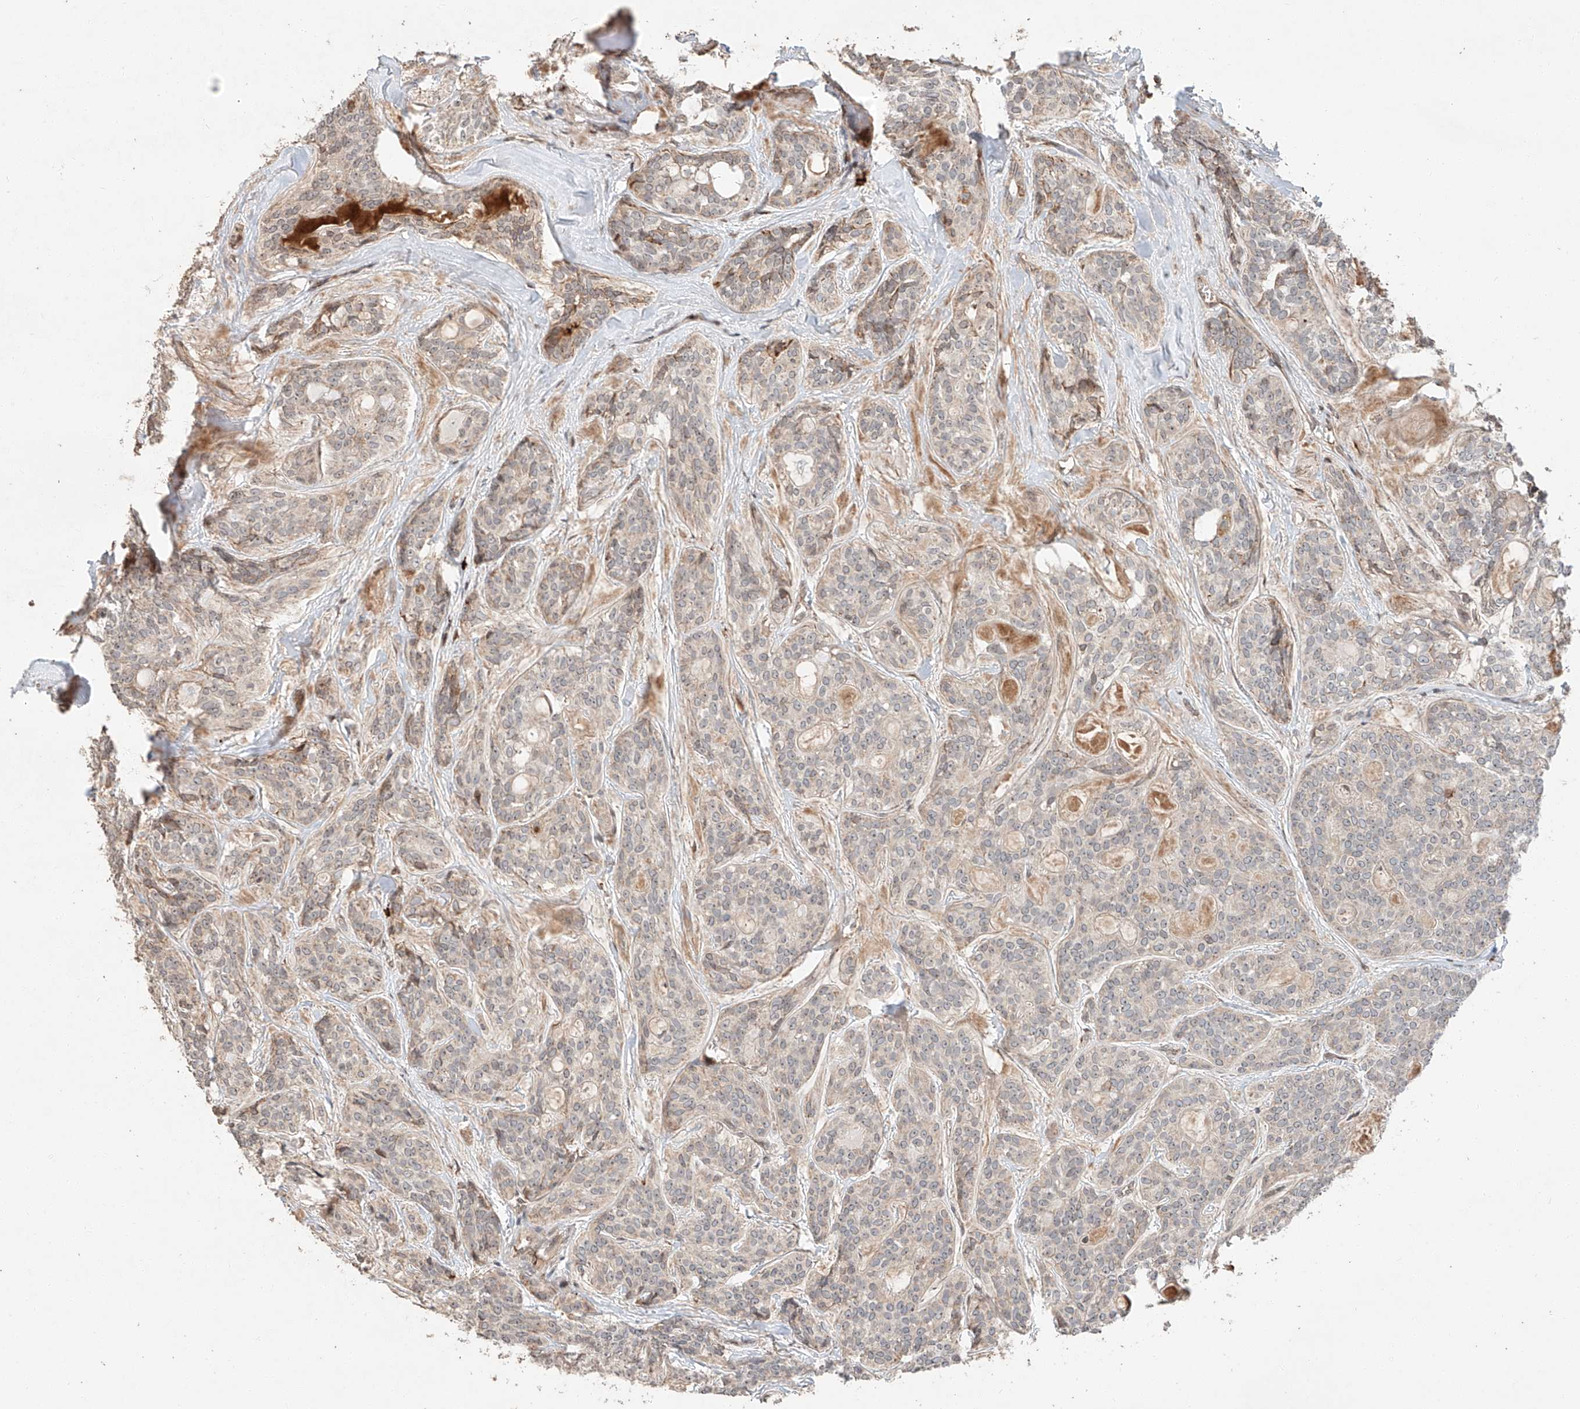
{"staining": {"intensity": "negative", "quantity": "none", "location": "none"}, "tissue": "head and neck cancer", "cell_type": "Tumor cells", "image_type": "cancer", "snomed": [{"axis": "morphology", "description": "Adenocarcinoma, NOS"}, {"axis": "topography", "description": "Head-Neck"}], "caption": "DAB (3,3'-diaminobenzidine) immunohistochemical staining of head and neck adenocarcinoma shows no significant staining in tumor cells.", "gene": "ARHGAP33", "patient": {"sex": "male", "age": 66}}